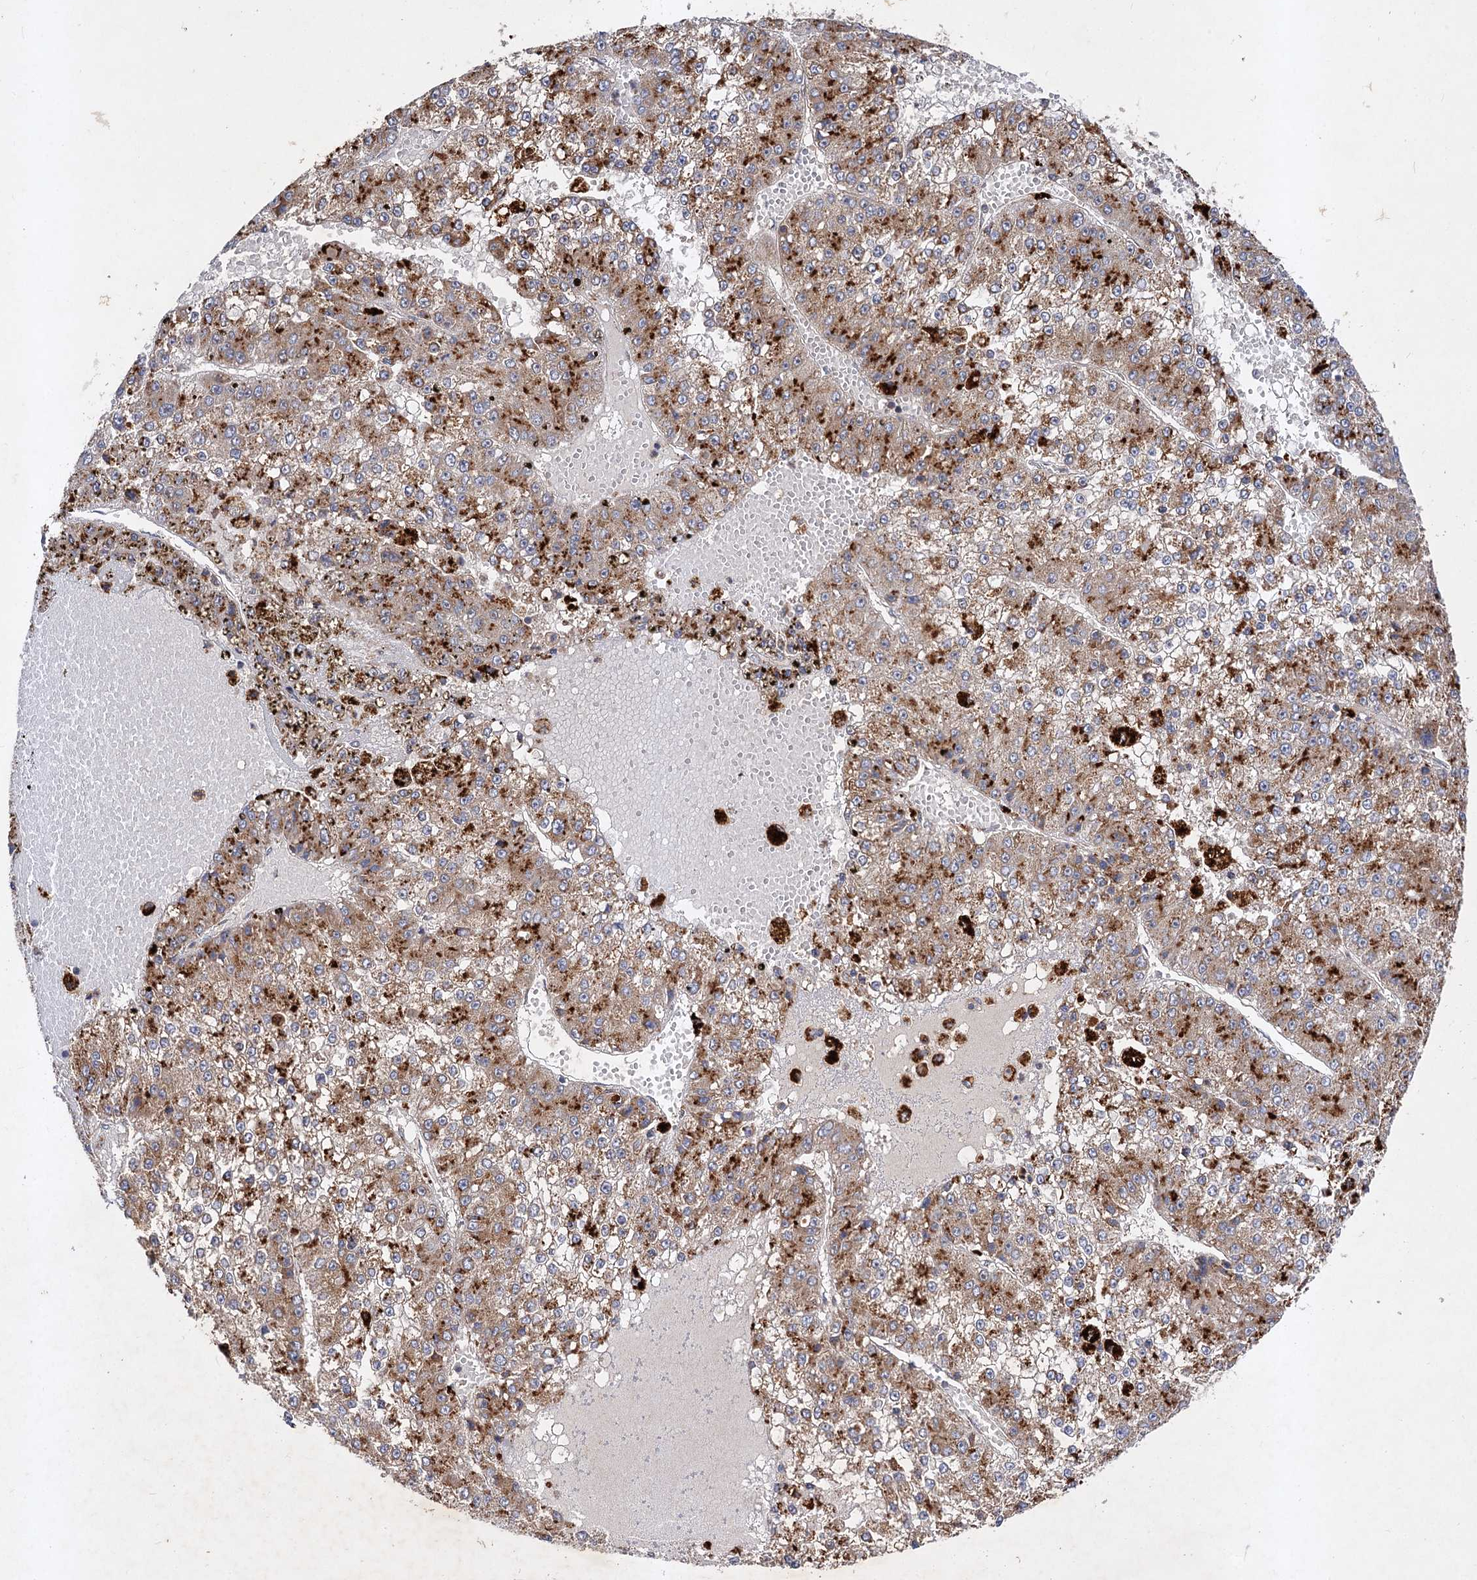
{"staining": {"intensity": "moderate", "quantity": ">75%", "location": "cytoplasmic/membranous"}, "tissue": "liver cancer", "cell_type": "Tumor cells", "image_type": "cancer", "snomed": [{"axis": "morphology", "description": "Carcinoma, Hepatocellular, NOS"}, {"axis": "topography", "description": "Liver"}], "caption": "High-magnification brightfield microscopy of liver cancer (hepatocellular carcinoma) stained with DAB (brown) and counterstained with hematoxylin (blue). tumor cells exhibit moderate cytoplasmic/membranous staining is identified in approximately>75% of cells.", "gene": "PATL1", "patient": {"sex": "female", "age": 73}}